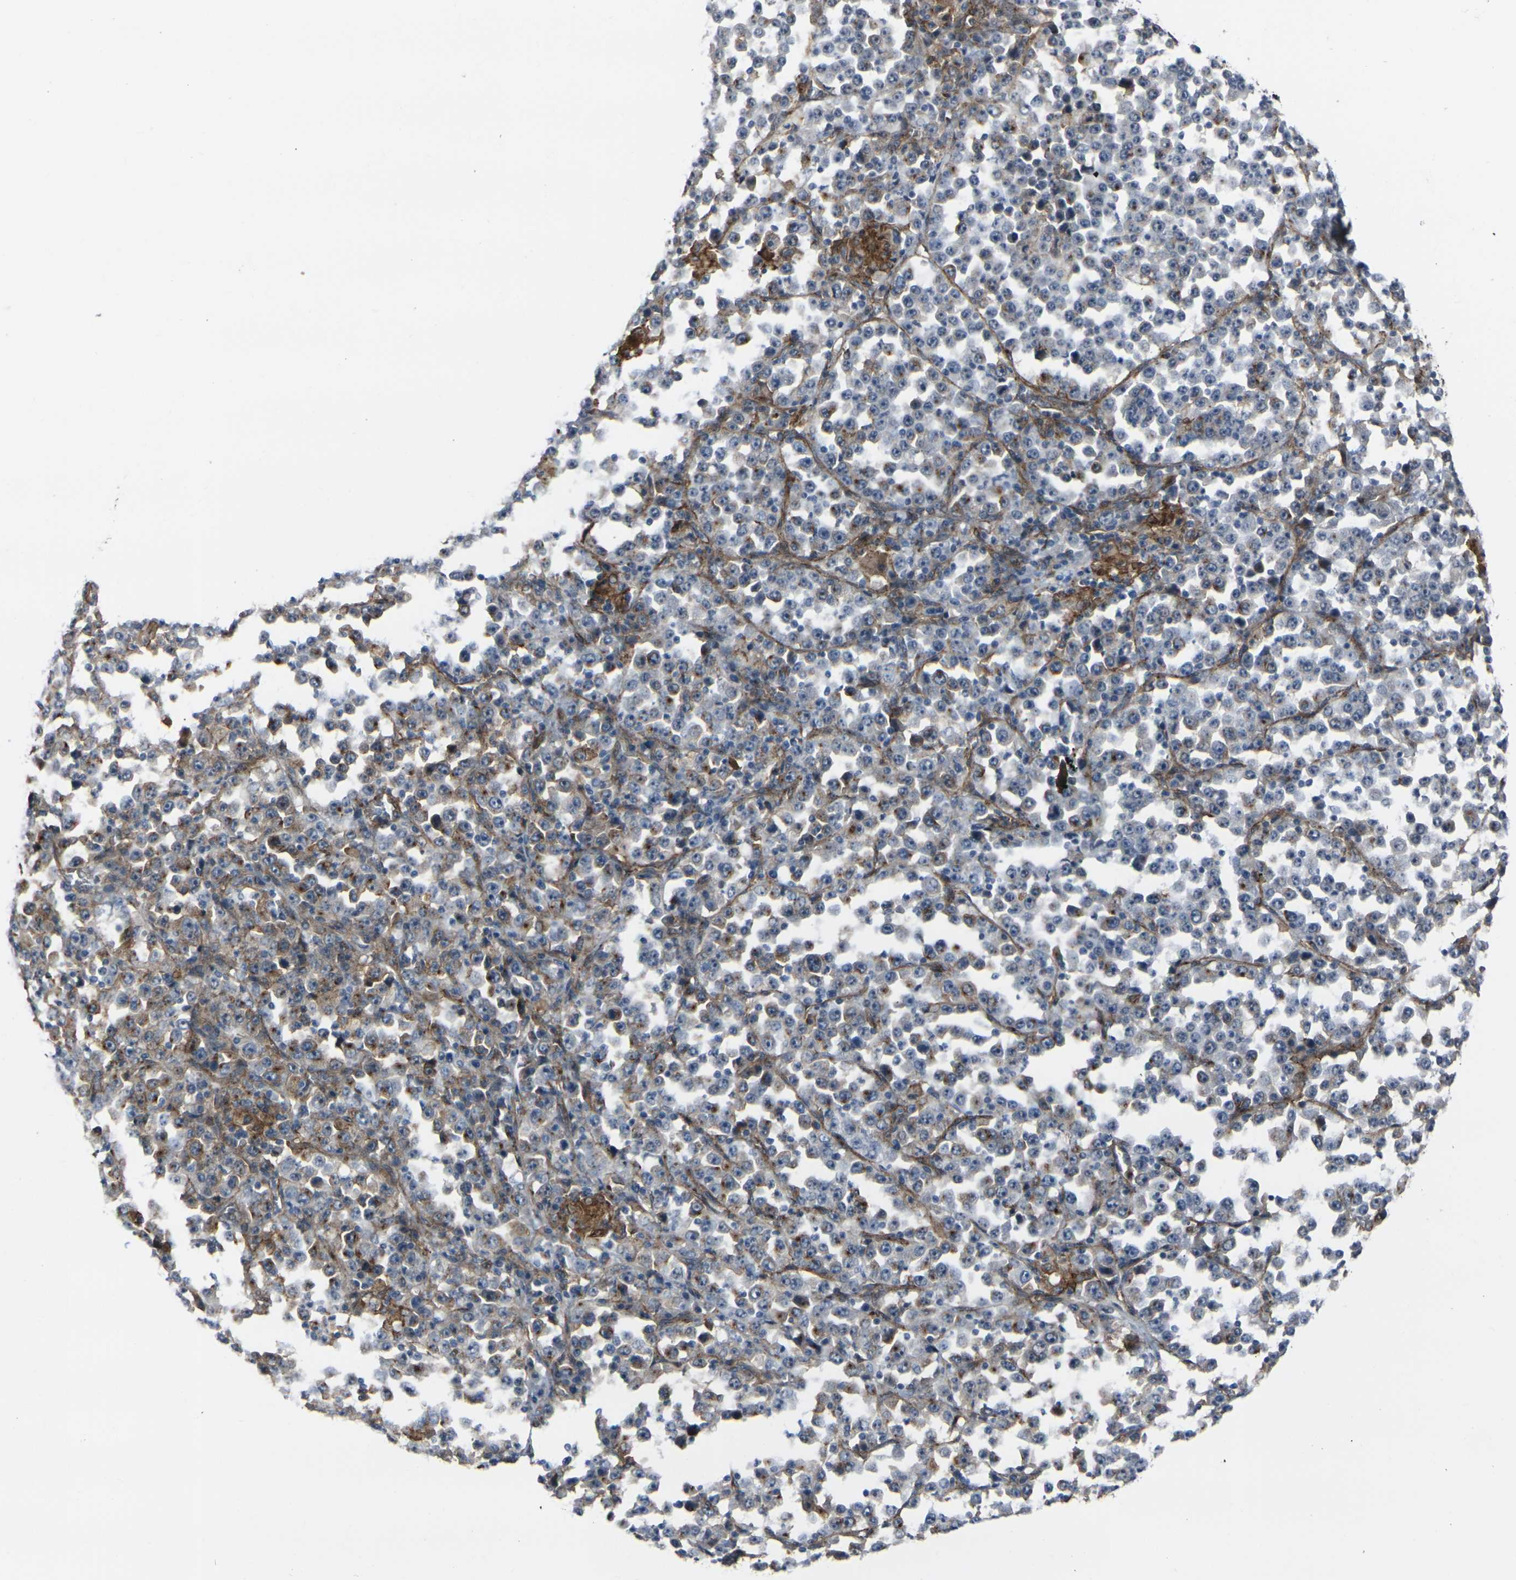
{"staining": {"intensity": "moderate", "quantity": "<25%", "location": "cytoplasmic/membranous"}, "tissue": "stomach cancer", "cell_type": "Tumor cells", "image_type": "cancer", "snomed": [{"axis": "morphology", "description": "Normal tissue, NOS"}, {"axis": "morphology", "description": "Adenocarcinoma, NOS"}, {"axis": "topography", "description": "Stomach, upper"}, {"axis": "topography", "description": "Stomach"}], "caption": "An image showing moderate cytoplasmic/membranous expression in approximately <25% of tumor cells in adenocarcinoma (stomach), as visualized by brown immunohistochemical staining.", "gene": "MYOF", "patient": {"sex": "male", "age": 59}}